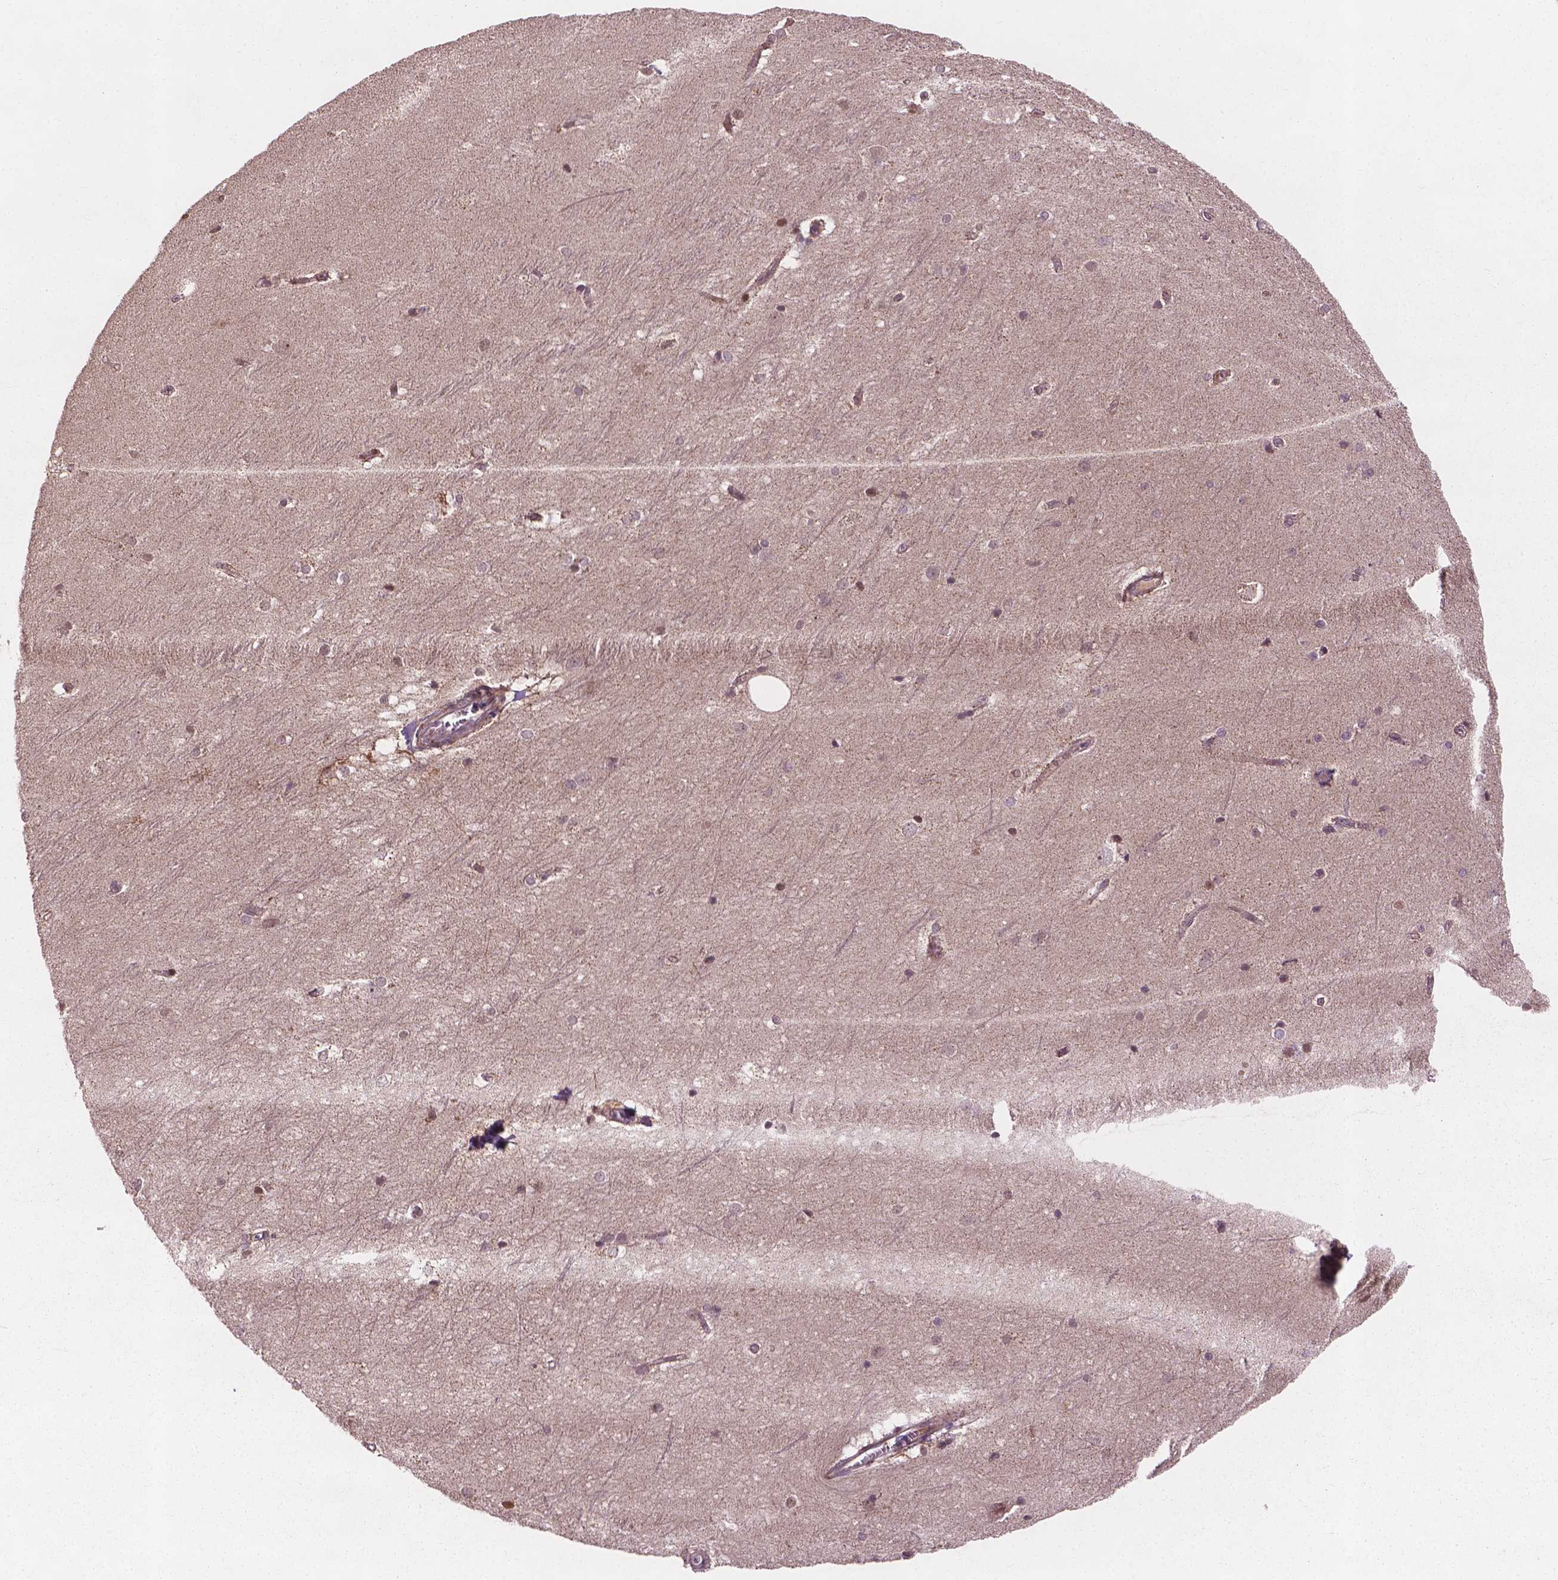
{"staining": {"intensity": "moderate", "quantity": "<25%", "location": "nuclear"}, "tissue": "hippocampus", "cell_type": "Glial cells", "image_type": "normal", "snomed": [{"axis": "morphology", "description": "Normal tissue, NOS"}, {"axis": "topography", "description": "Cerebral cortex"}, {"axis": "topography", "description": "Hippocampus"}], "caption": "Immunohistochemical staining of unremarkable hippocampus demonstrates <25% levels of moderate nuclear protein staining in about <25% of glial cells. The staining is performed using DAB brown chromogen to label protein expression. The nuclei are counter-stained blue using hematoxylin.", "gene": "B3GALNT2", "patient": {"sex": "female", "age": 19}}